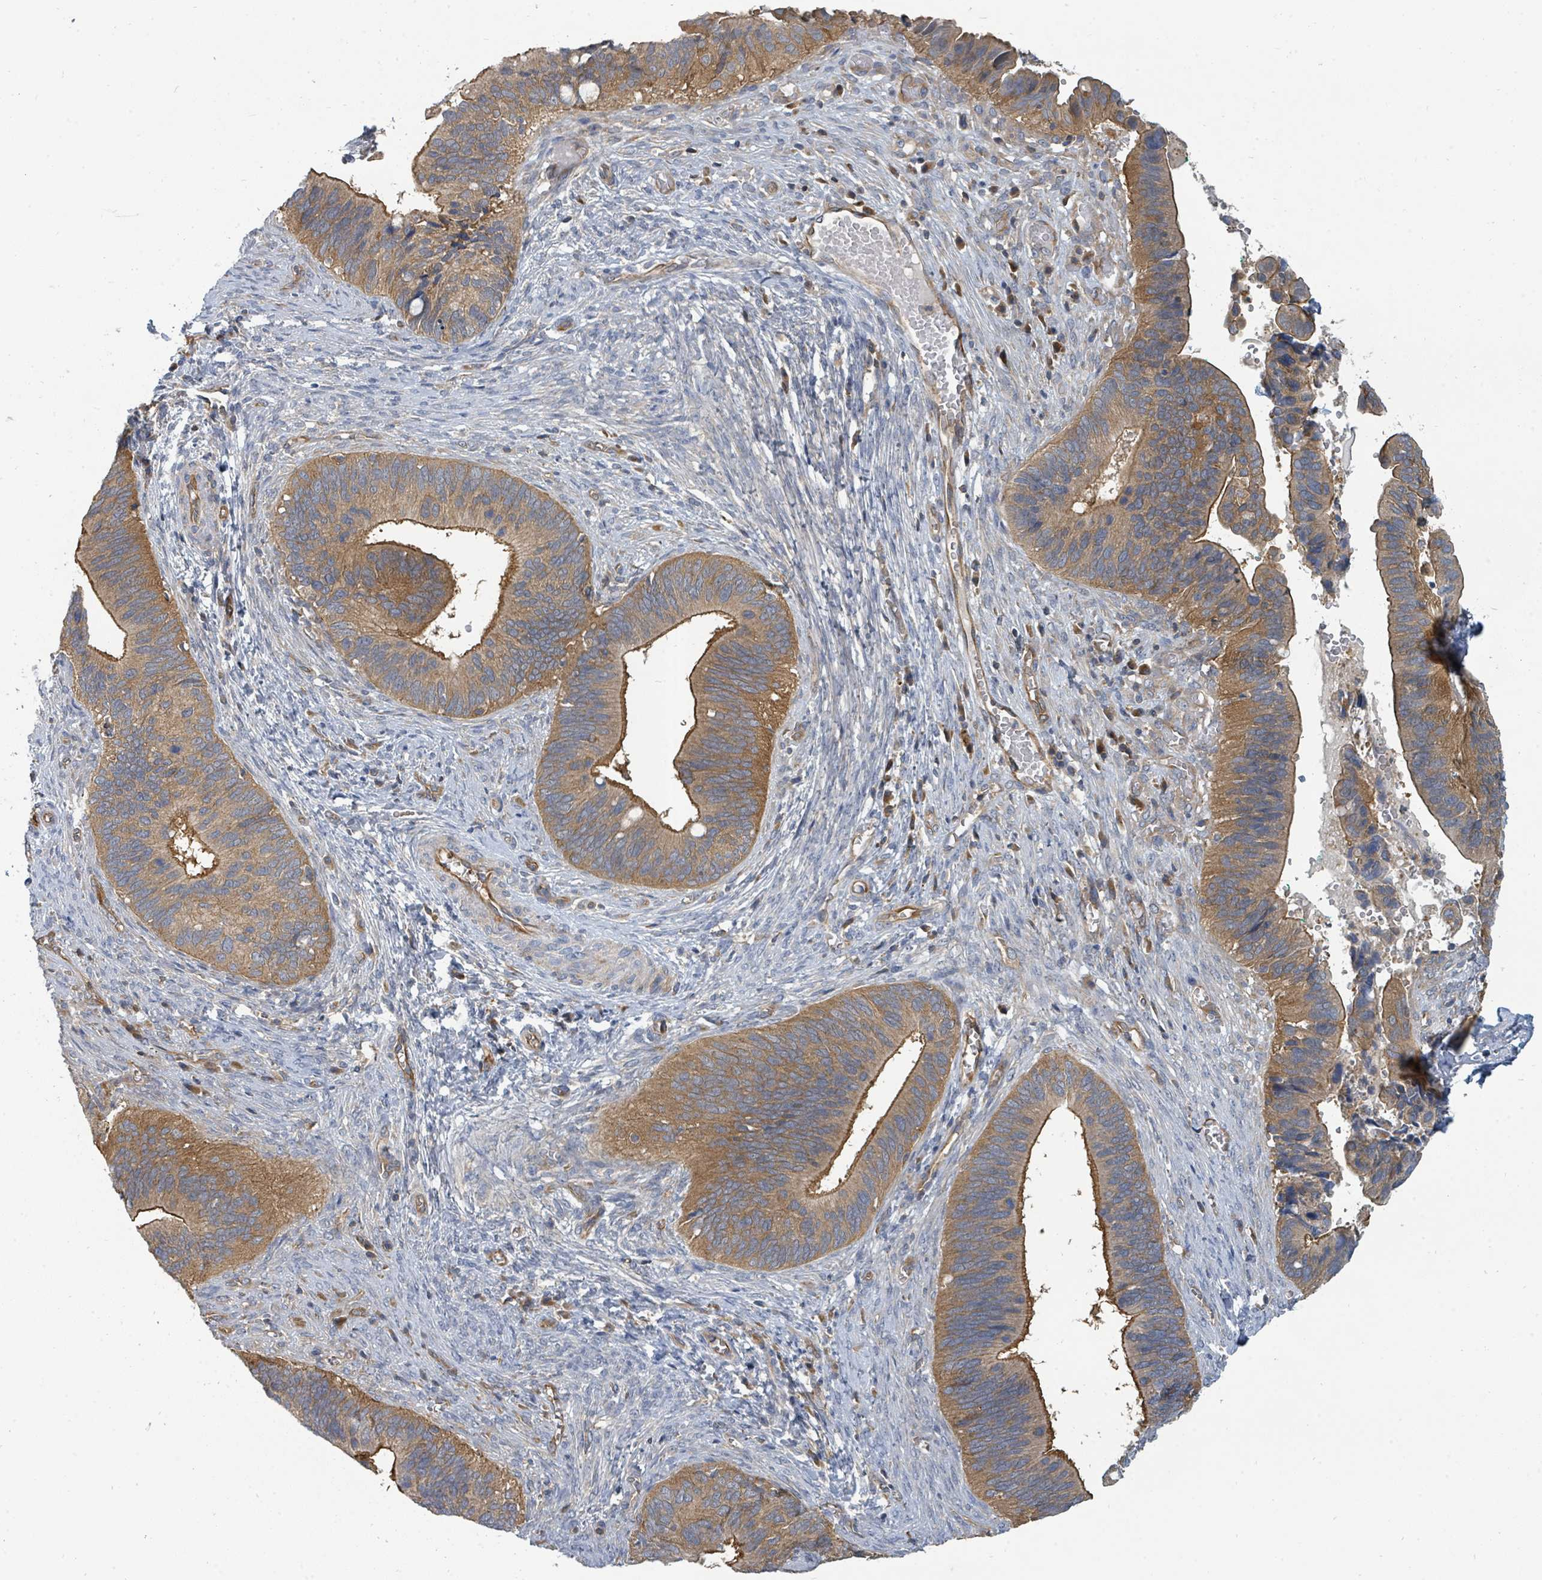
{"staining": {"intensity": "moderate", "quantity": ">75%", "location": "cytoplasmic/membranous"}, "tissue": "cervical cancer", "cell_type": "Tumor cells", "image_type": "cancer", "snomed": [{"axis": "morphology", "description": "Adenocarcinoma, NOS"}, {"axis": "topography", "description": "Cervix"}], "caption": "Cervical cancer (adenocarcinoma) was stained to show a protein in brown. There is medium levels of moderate cytoplasmic/membranous positivity in approximately >75% of tumor cells.", "gene": "BOLA2B", "patient": {"sex": "female", "age": 42}}